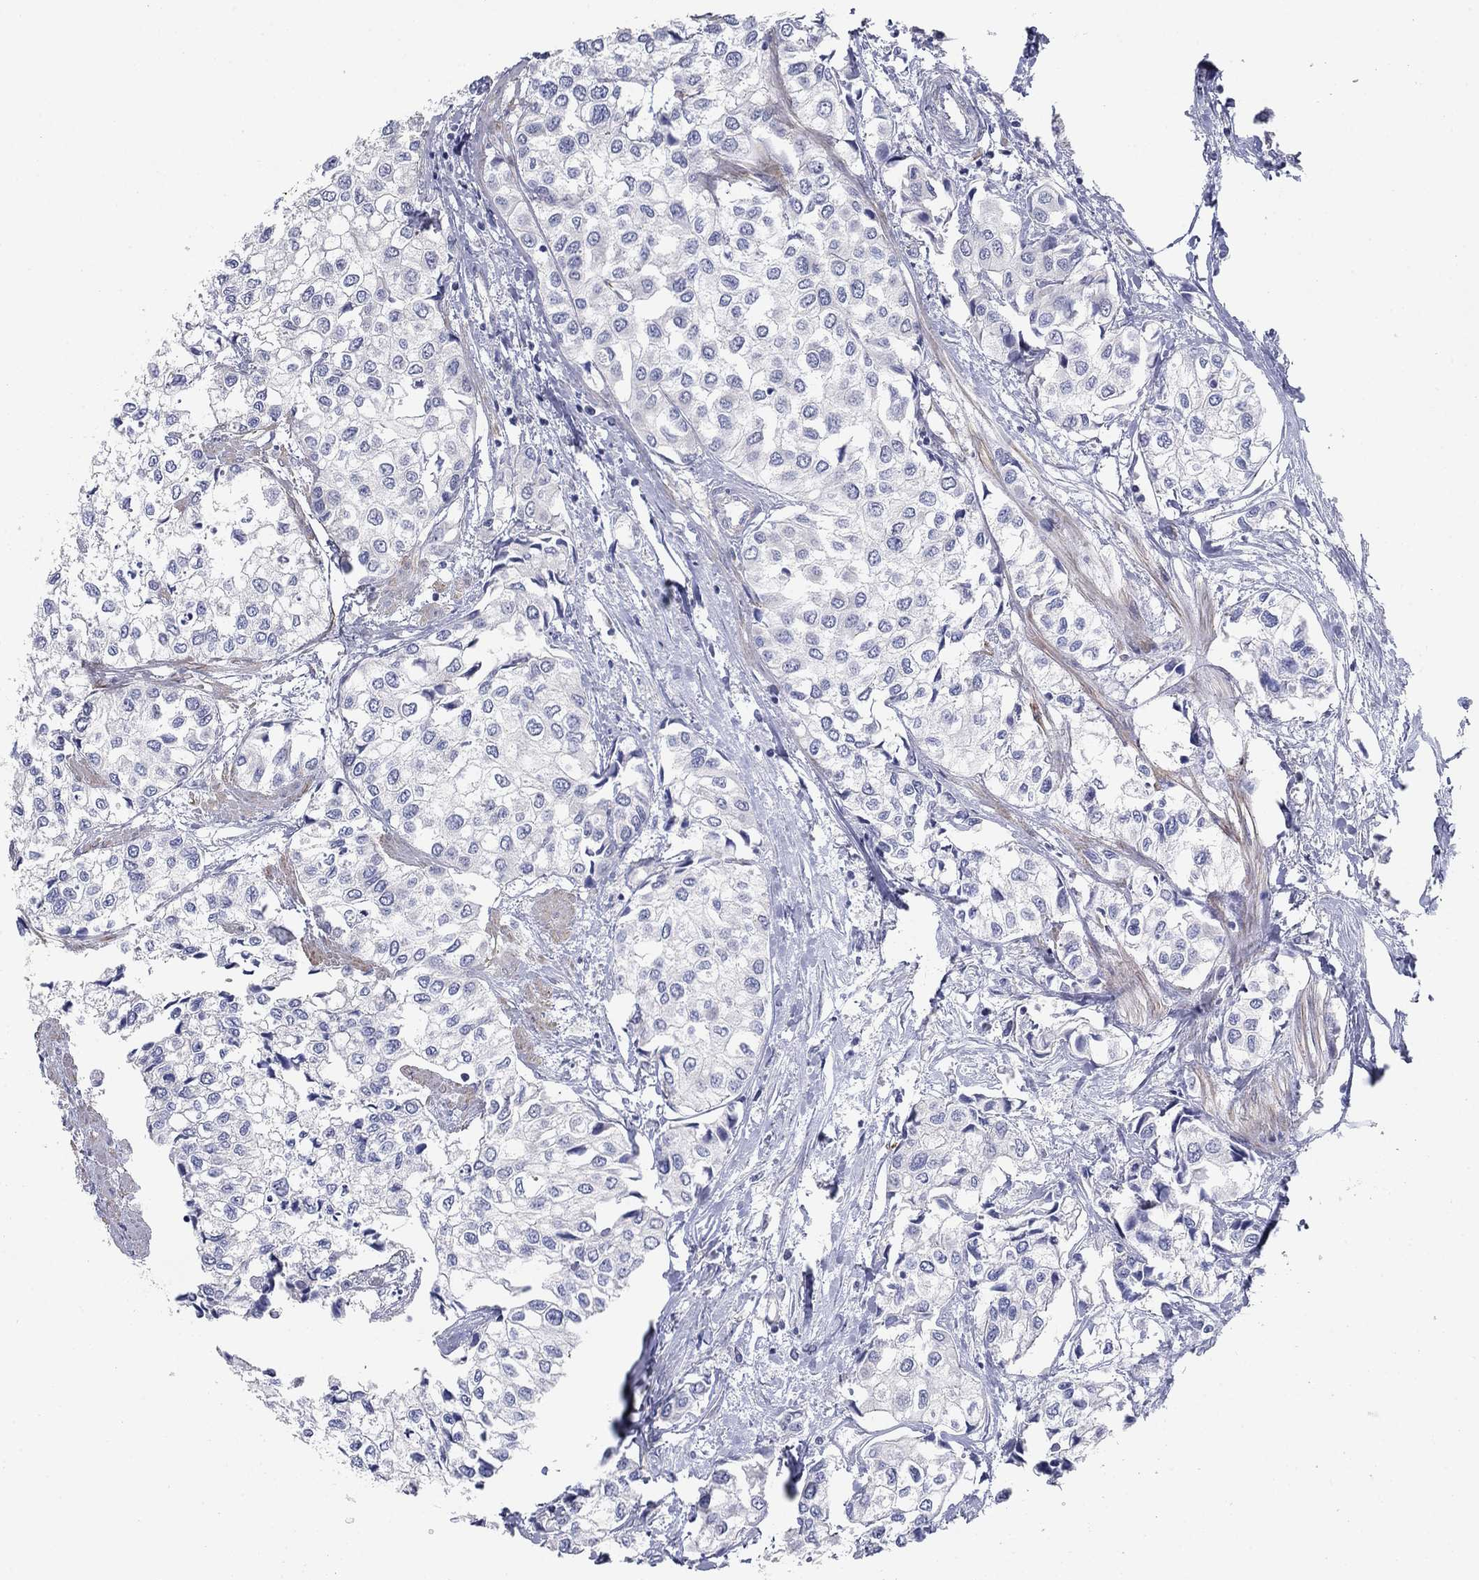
{"staining": {"intensity": "negative", "quantity": "none", "location": "none"}, "tissue": "urothelial cancer", "cell_type": "Tumor cells", "image_type": "cancer", "snomed": [{"axis": "morphology", "description": "Urothelial carcinoma, High grade"}, {"axis": "topography", "description": "Urinary bladder"}], "caption": "Immunohistochemistry photomicrograph of urothelial carcinoma (high-grade) stained for a protein (brown), which exhibits no expression in tumor cells.", "gene": "GRK7", "patient": {"sex": "male", "age": 73}}